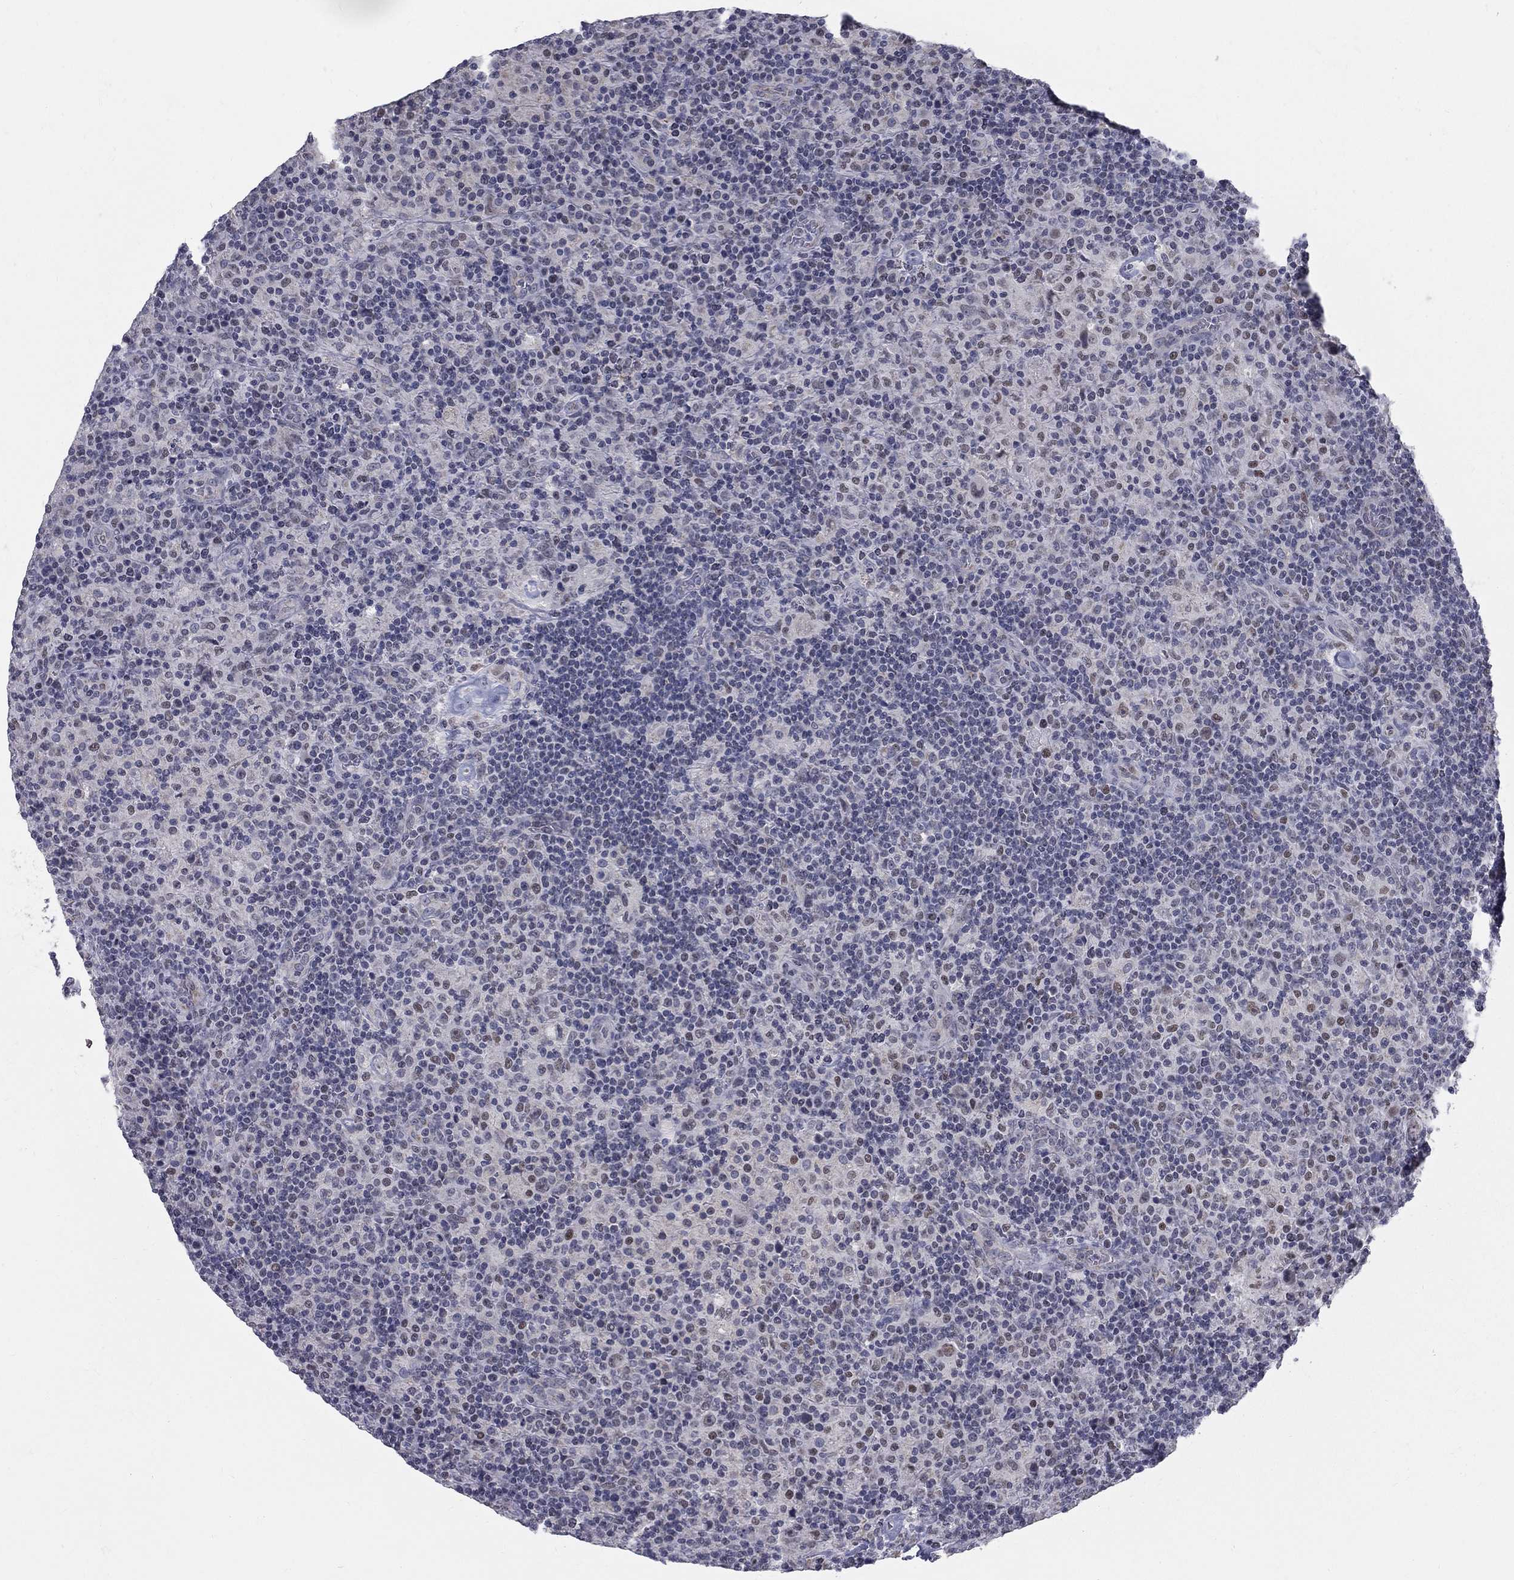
{"staining": {"intensity": "negative", "quantity": "none", "location": "none"}, "tissue": "lymphoma", "cell_type": "Tumor cells", "image_type": "cancer", "snomed": [{"axis": "morphology", "description": "Hodgkin's disease, NOS"}, {"axis": "topography", "description": "Lymph node"}], "caption": "The immunohistochemistry (IHC) histopathology image has no significant expression in tumor cells of Hodgkin's disease tissue.", "gene": "GCFC2", "patient": {"sex": "male", "age": 70}}